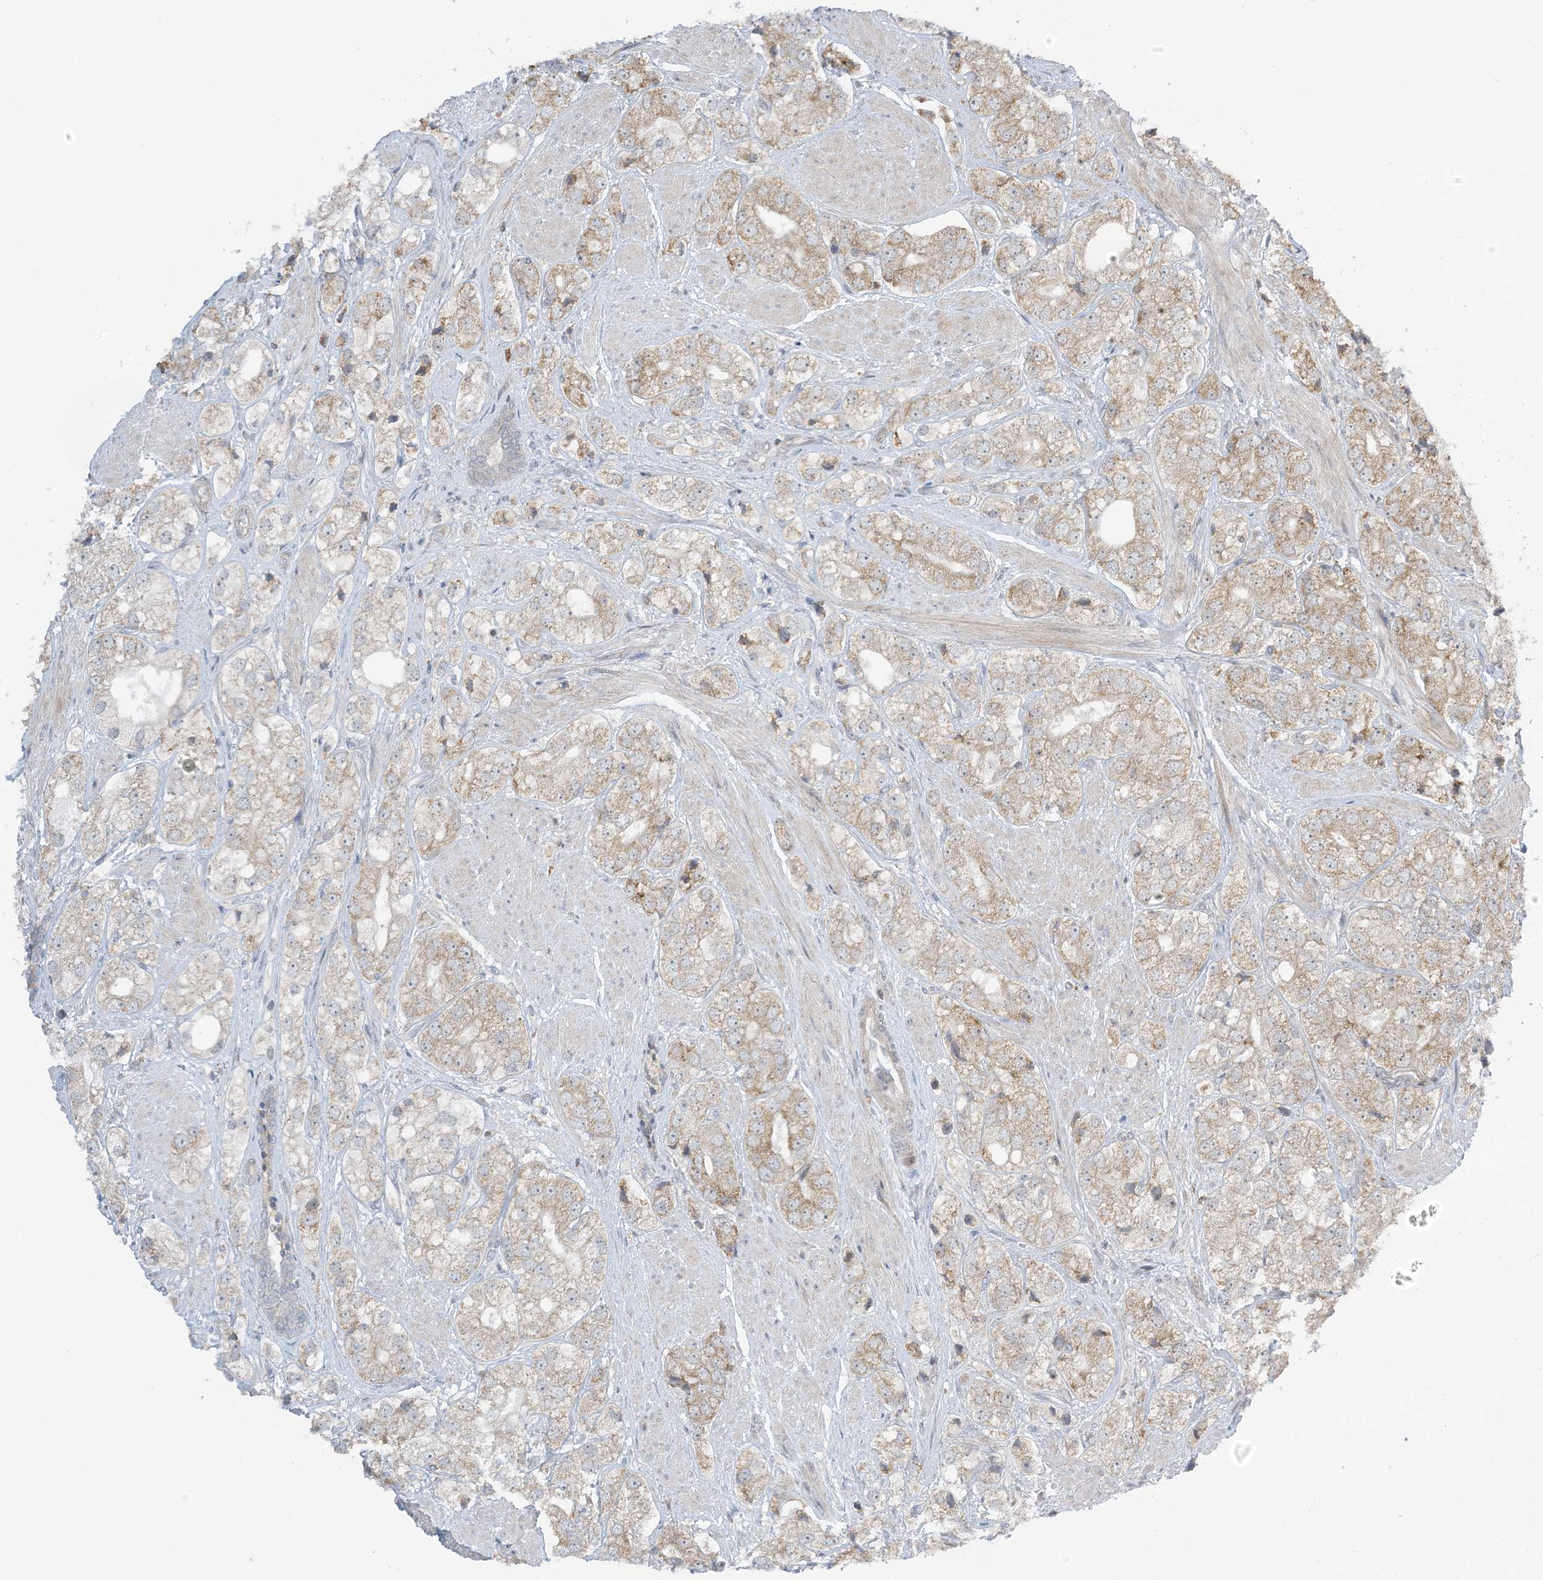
{"staining": {"intensity": "weak", "quantity": "25%-75%", "location": "cytoplasmic/membranous"}, "tissue": "prostate cancer", "cell_type": "Tumor cells", "image_type": "cancer", "snomed": [{"axis": "morphology", "description": "Adenocarcinoma, High grade"}, {"axis": "topography", "description": "Prostate"}], "caption": "Prostate high-grade adenocarcinoma stained with DAB immunohistochemistry (IHC) exhibits low levels of weak cytoplasmic/membranous positivity in about 25%-75% of tumor cells.", "gene": "PHLDB2", "patient": {"sex": "male", "age": 50}}